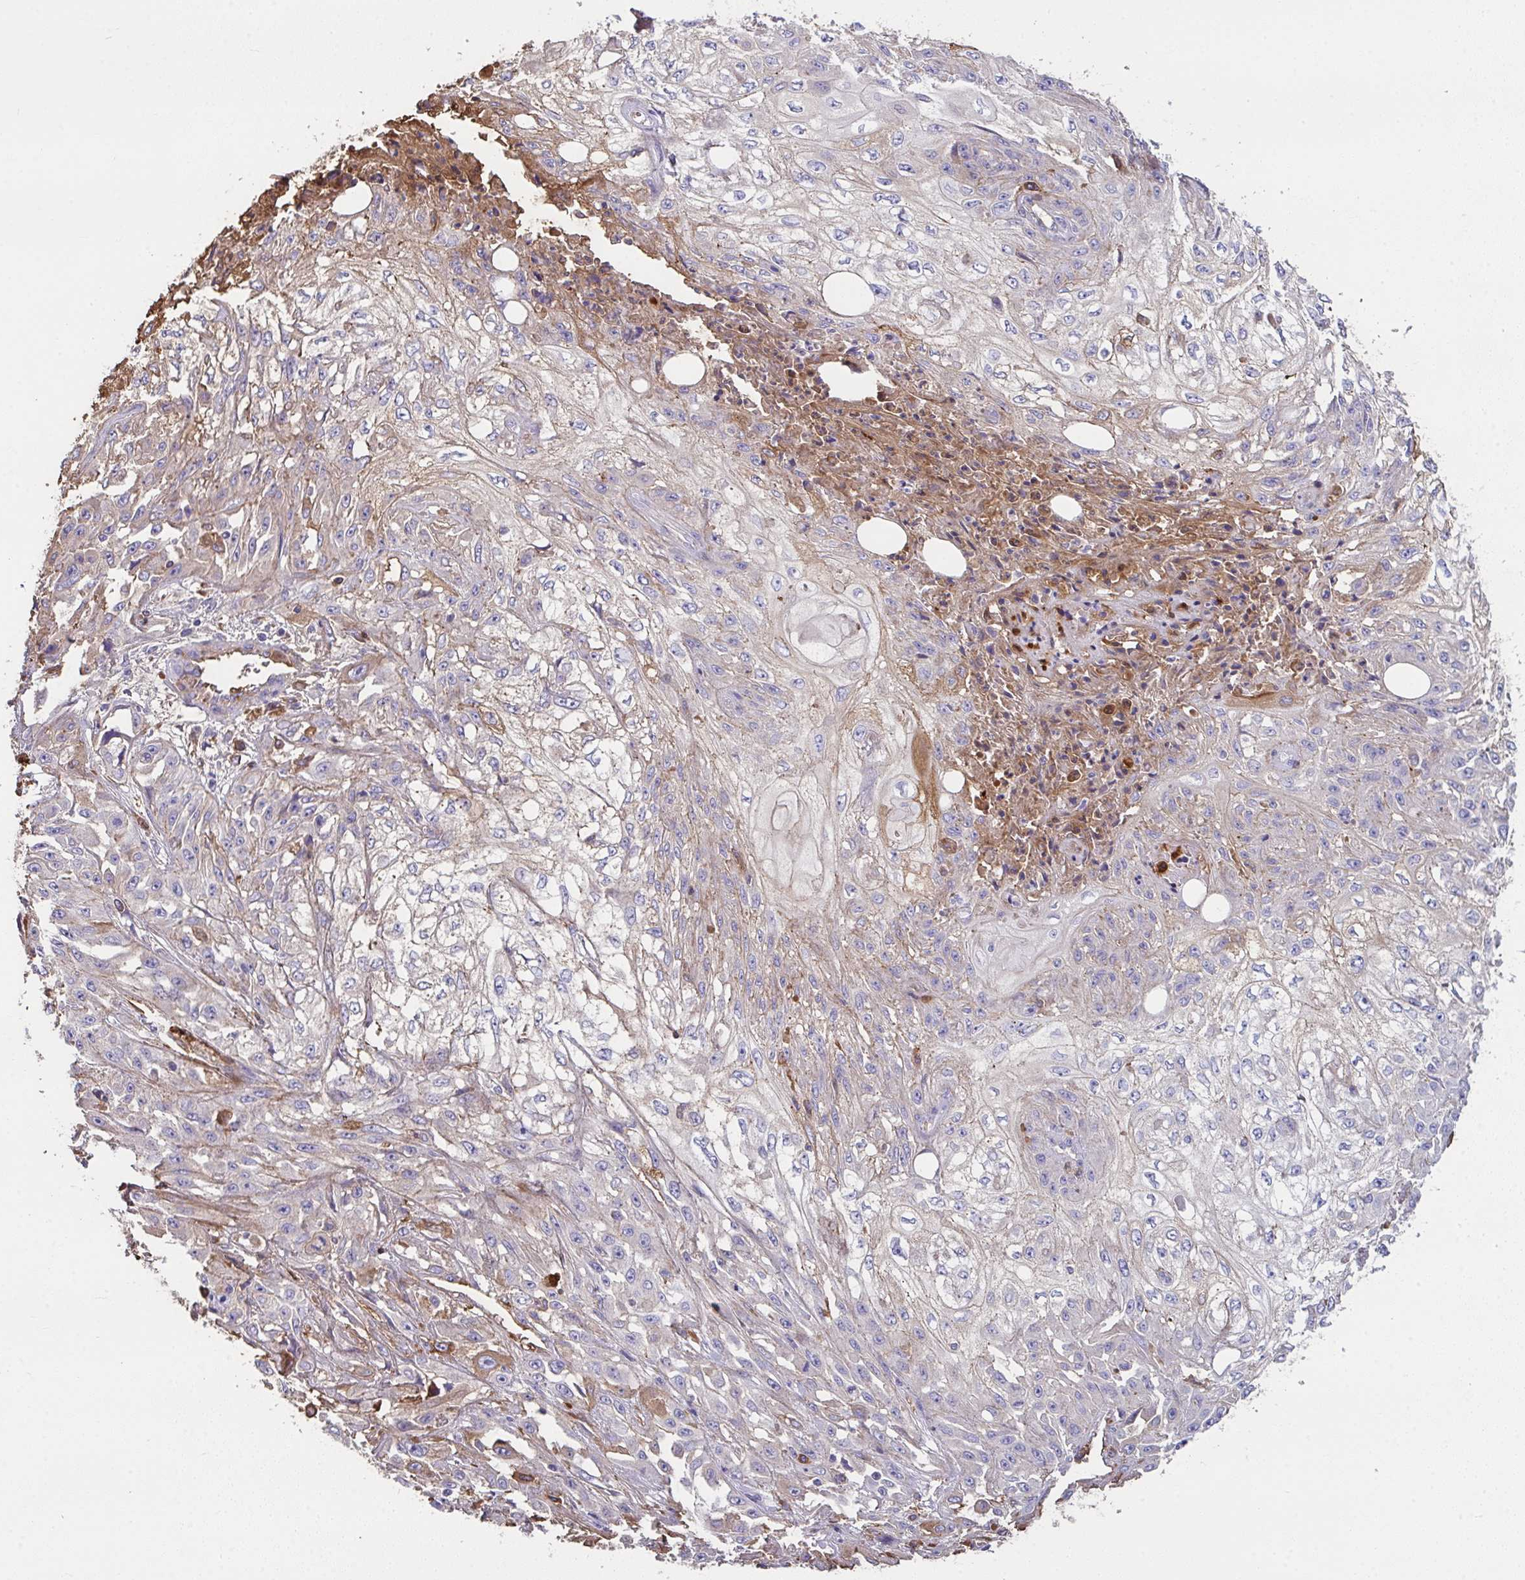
{"staining": {"intensity": "moderate", "quantity": "<25%", "location": "cytoplasmic/membranous"}, "tissue": "skin cancer", "cell_type": "Tumor cells", "image_type": "cancer", "snomed": [{"axis": "morphology", "description": "Squamous cell carcinoma, NOS"}, {"axis": "morphology", "description": "Squamous cell carcinoma, metastatic, NOS"}, {"axis": "topography", "description": "Skin"}, {"axis": "topography", "description": "Lymph node"}], "caption": "Skin cancer tissue displays moderate cytoplasmic/membranous positivity in about <25% of tumor cells, visualized by immunohistochemistry. The staining was performed using DAB (3,3'-diaminobenzidine) to visualize the protein expression in brown, while the nuclei were stained in blue with hematoxylin (Magnification: 20x).", "gene": "ZNF813", "patient": {"sex": "male", "age": 75}}